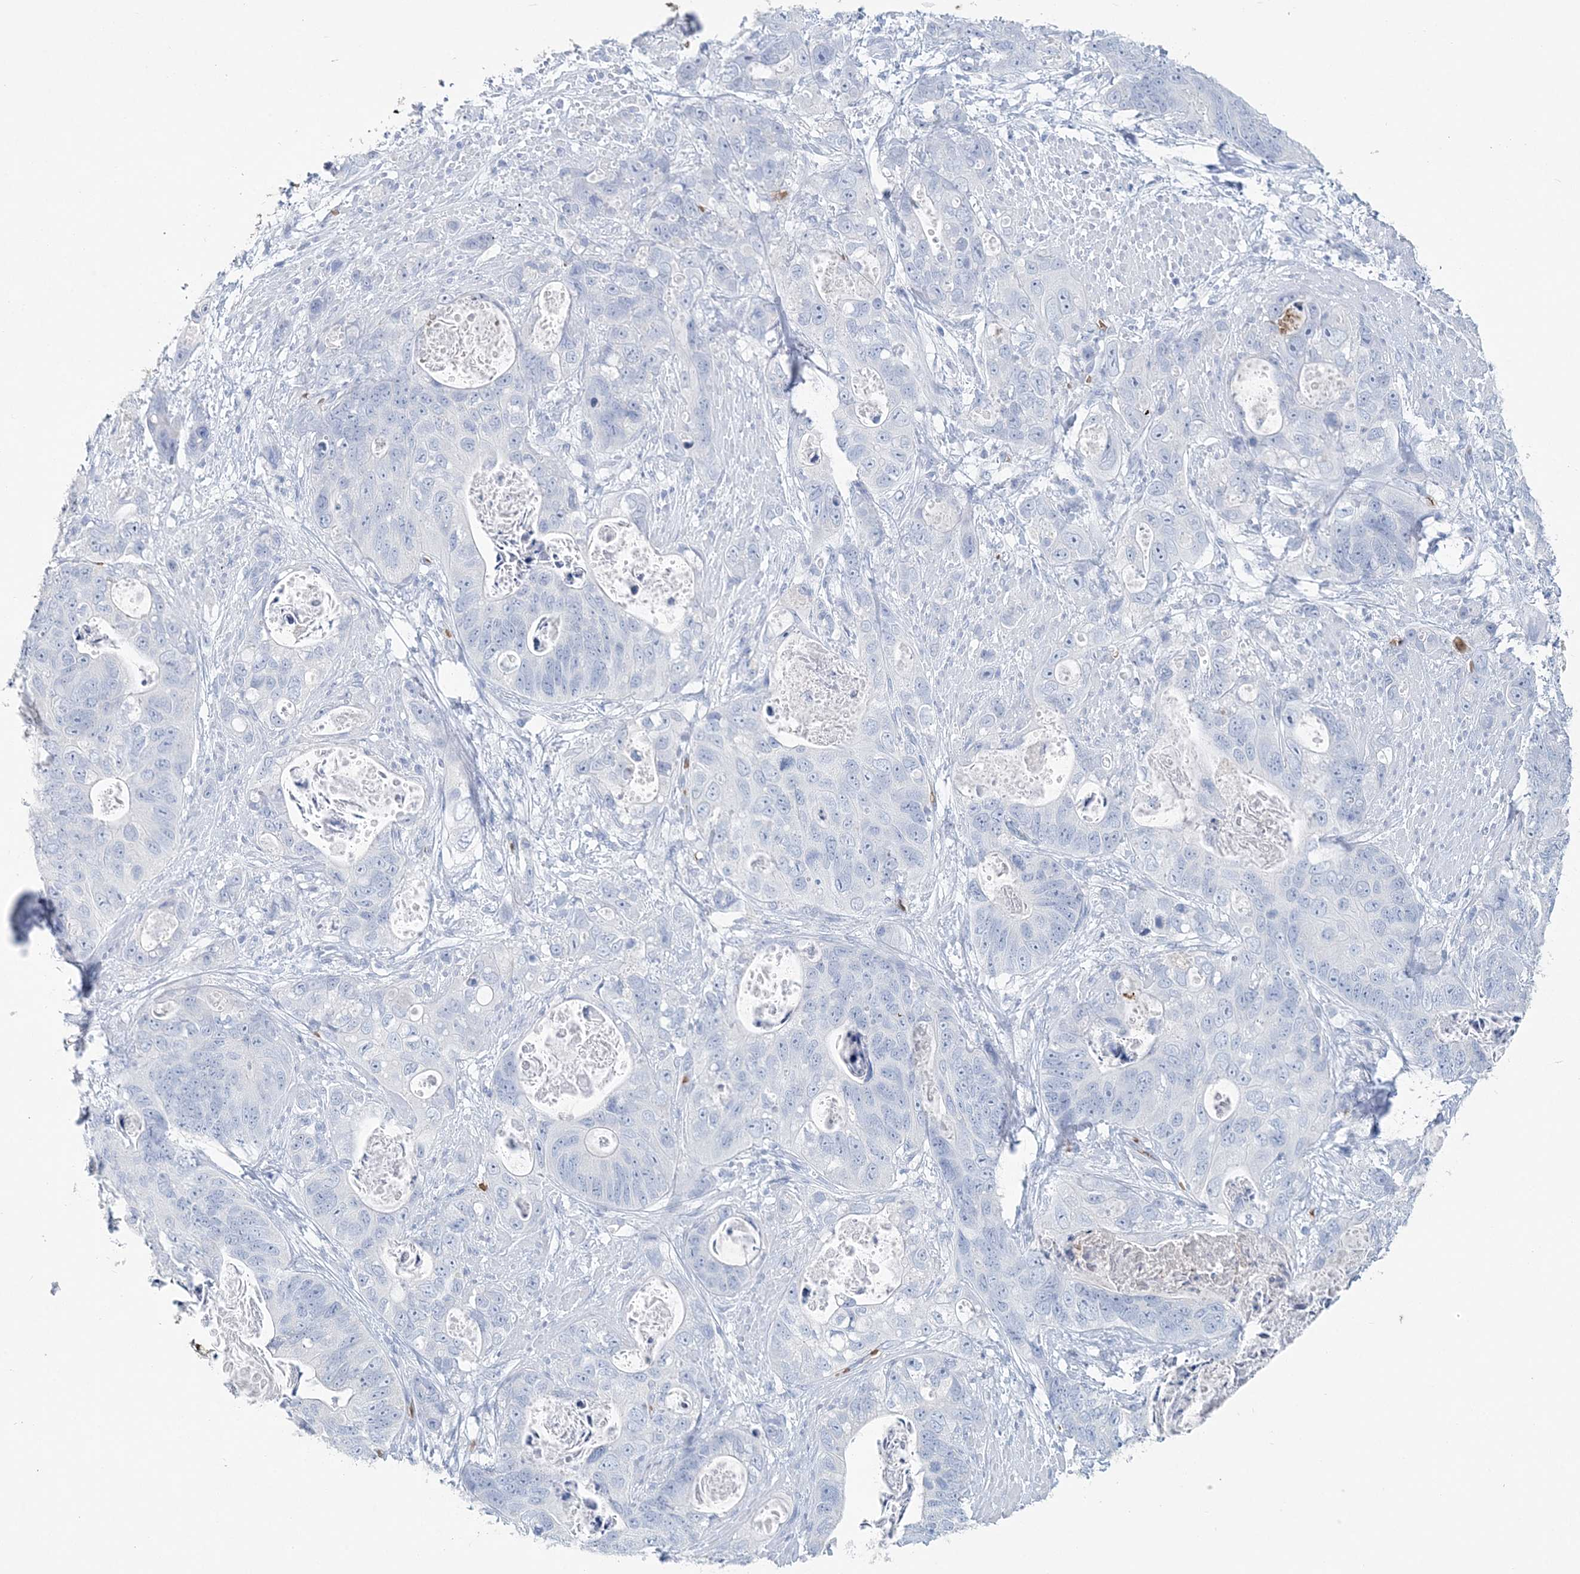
{"staining": {"intensity": "negative", "quantity": "none", "location": "none"}, "tissue": "stomach cancer", "cell_type": "Tumor cells", "image_type": "cancer", "snomed": [{"axis": "morphology", "description": "Adenocarcinoma, NOS"}, {"axis": "topography", "description": "Stomach"}], "caption": "Histopathology image shows no significant protein expression in tumor cells of stomach cancer (adenocarcinoma).", "gene": "HBD", "patient": {"sex": "female", "age": 89}}